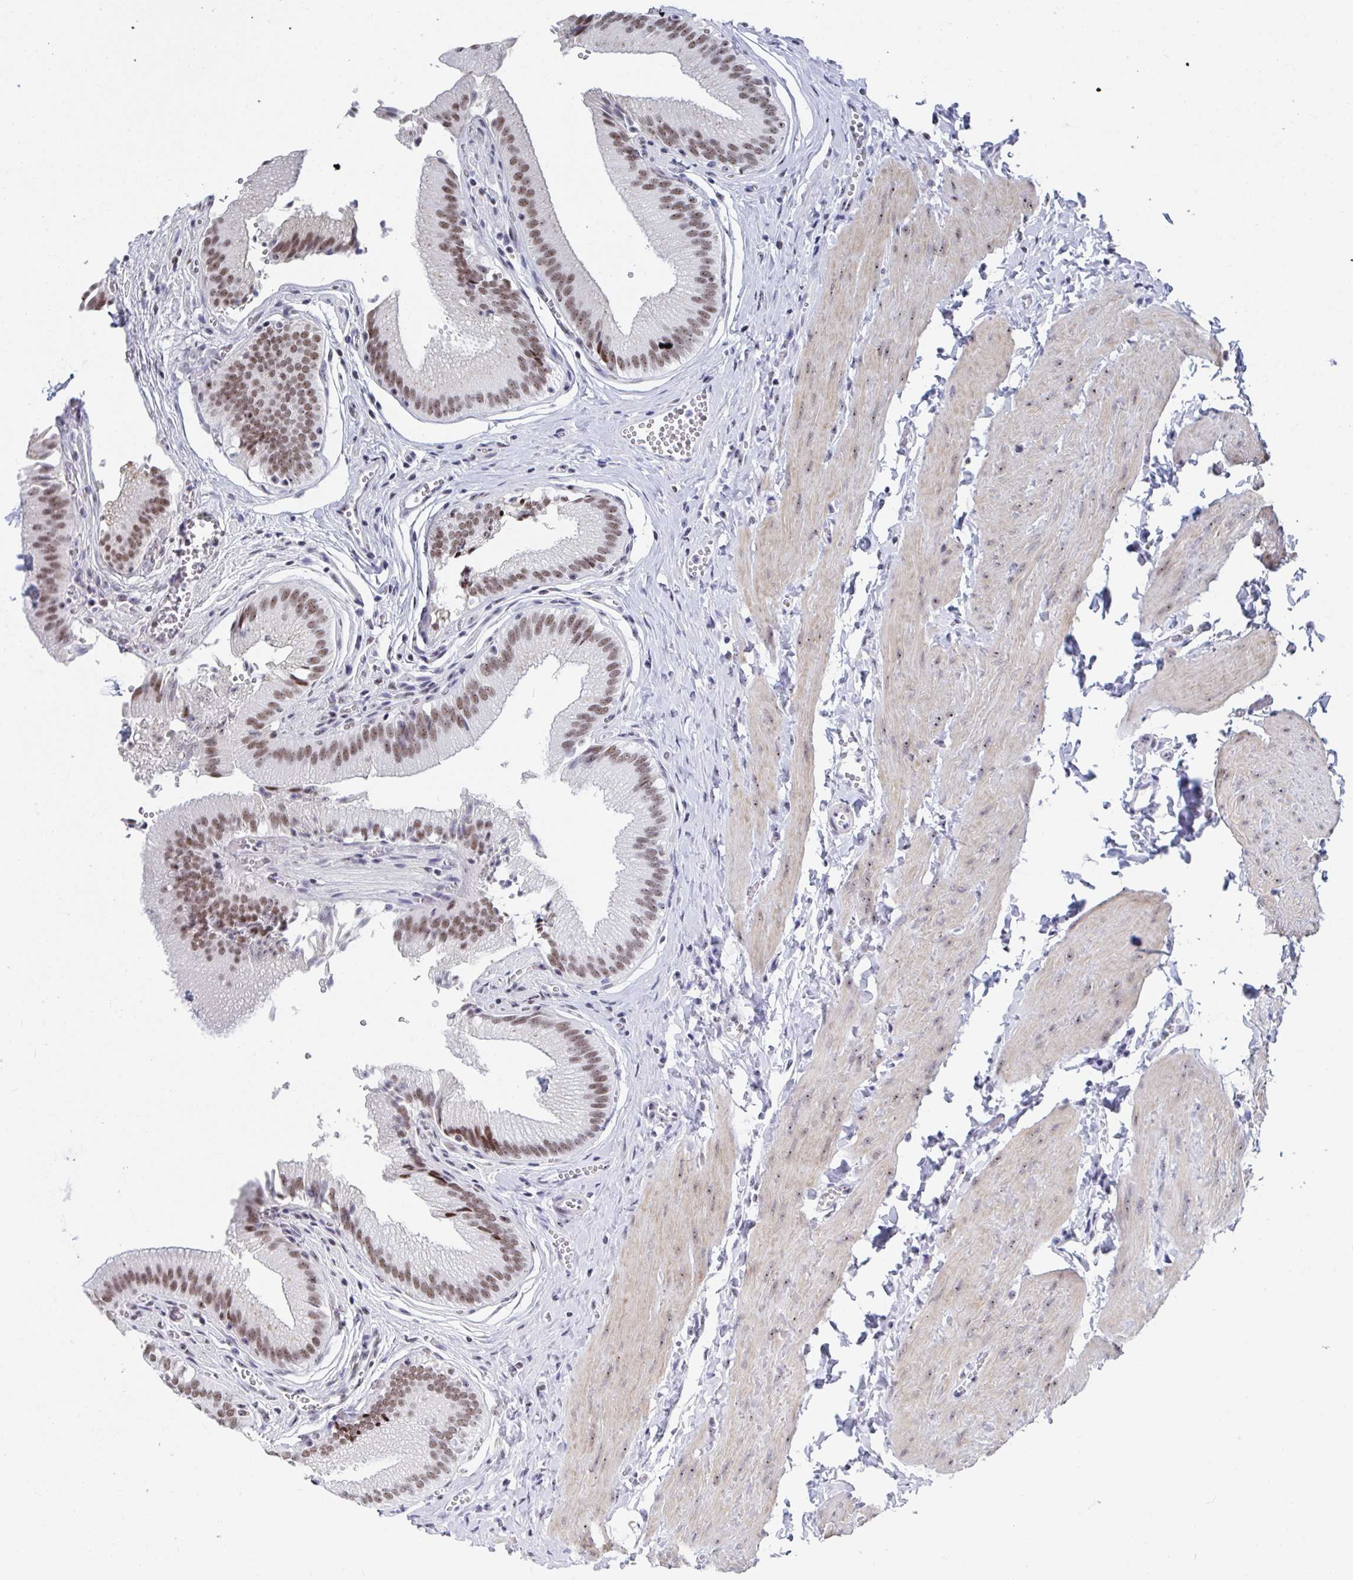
{"staining": {"intensity": "moderate", "quantity": ">75%", "location": "nuclear"}, "tissue": "gallbladder", "cell_type": "Glandular cells", "image_type": "normal", "snomed": [{"axis": "morphology", "description": "Normal tissue, NOS"}, {"axis": "topography", "description": "Gallbladder"}, {"axis": "topography", "description": "Peripheral nerve tissue"}], "caption": "Immunohistochemistry (IHC) (DAB (3,3'-diaminobenzidine)) staining of normal human gallbladder exhibits moderate nuclear protein staining in approximately >75% of glandular cells.", "gene": "SIRT7", "patient": {"sex": "male", "age": 17}}